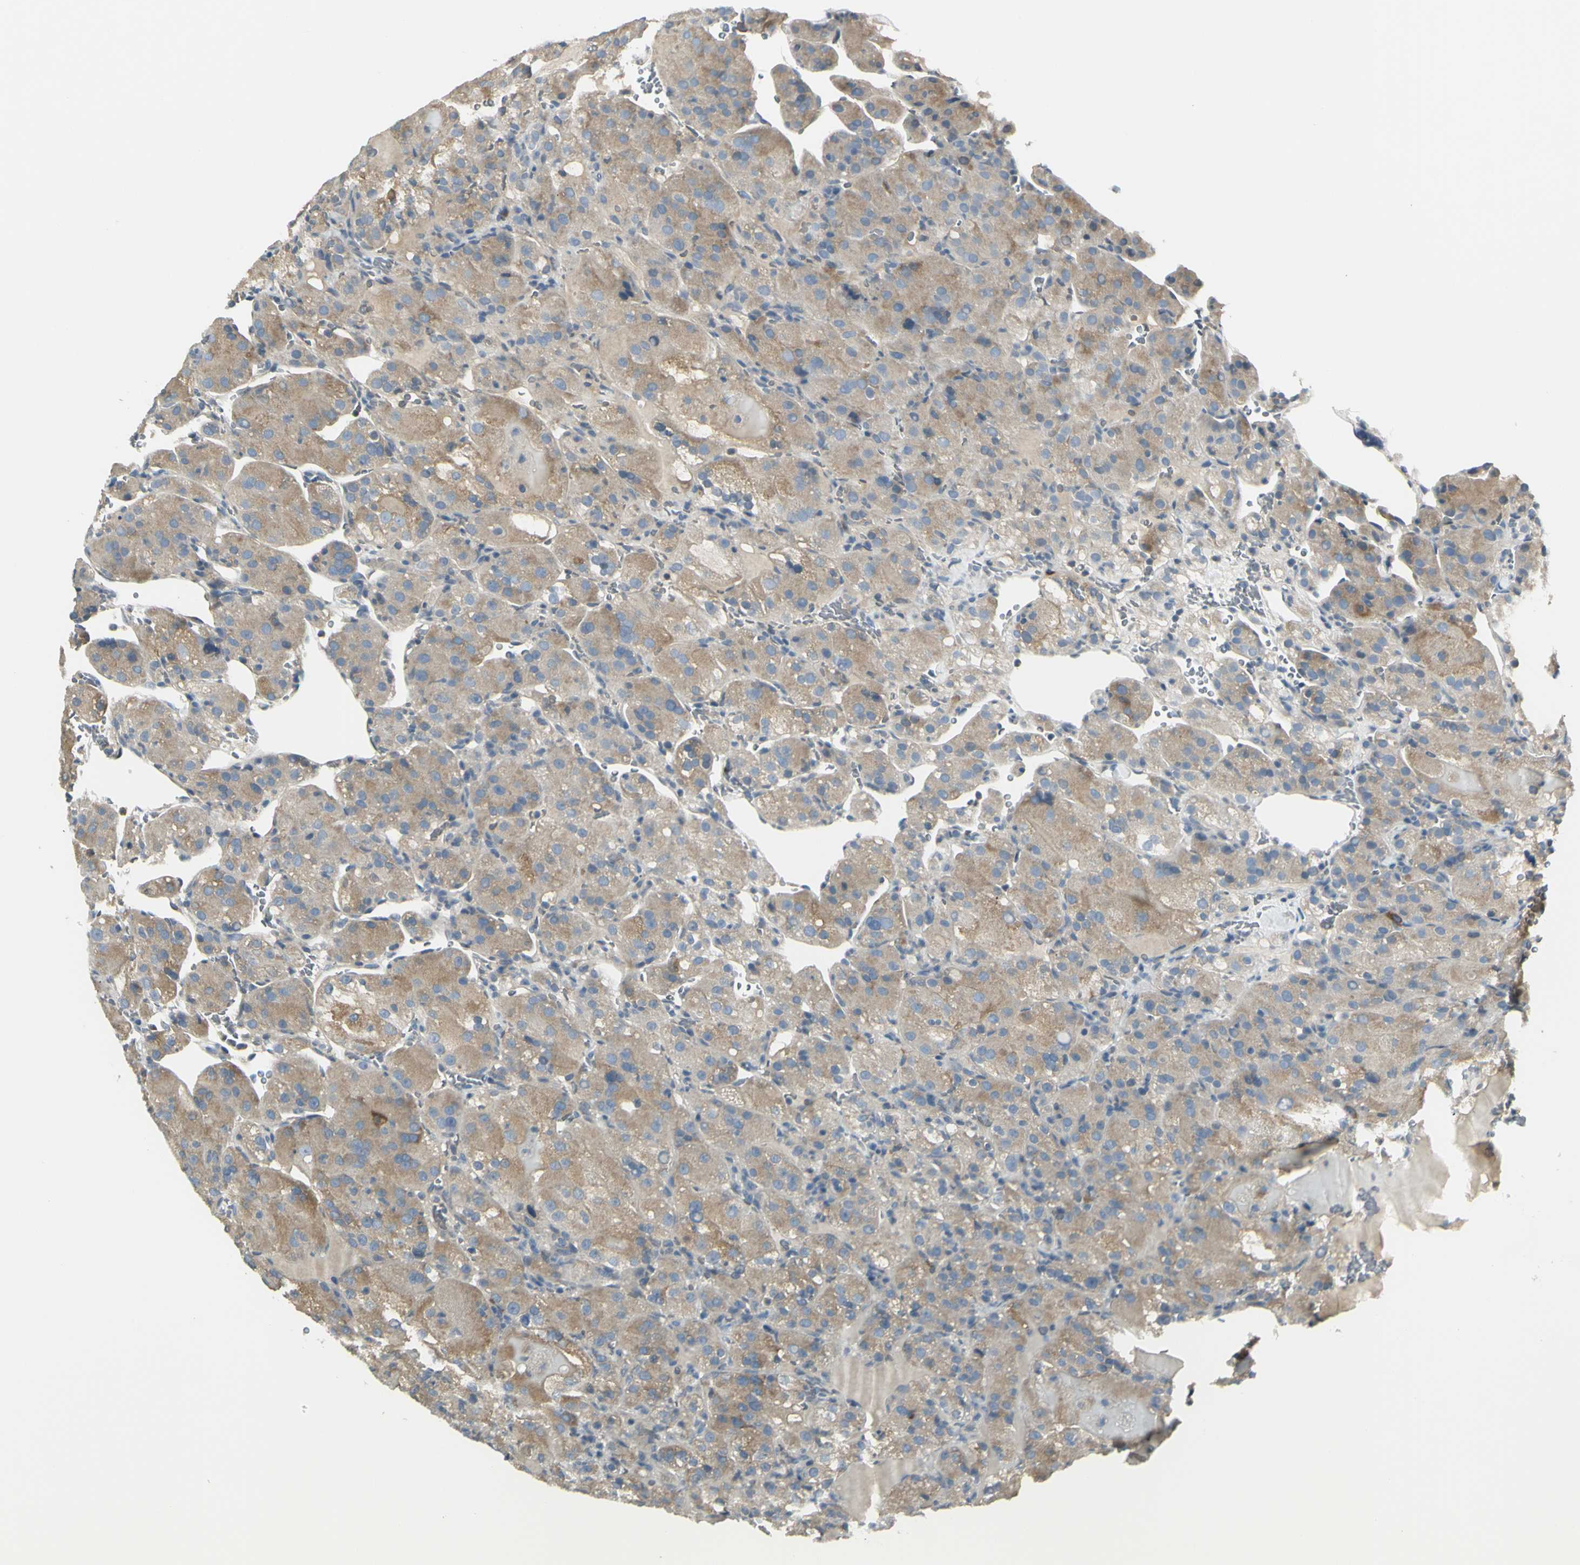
{"staining": {"intensity": "weak", "quantity": ">75%", "location": "cytoplasmic/membranous"}, "tissue": "renal cancer", "cell_type": "Tumor cells", "image_type": "cancer", "snomed": [{"axis": "morphology", "description": "Normal tissue, NOS"}, {"axis": "morphology", "description": "Adenocarcinoma, NOS"}, {"axis": "topography", "description": "Kidney"}], "caption": "A brown stain labels weak cytoplasmic/membranous expression of a protein in human renal adenocarcinoma tumor cells.", "gene": "CCNB2", "patient": {"sex": "male", "age": 61}}